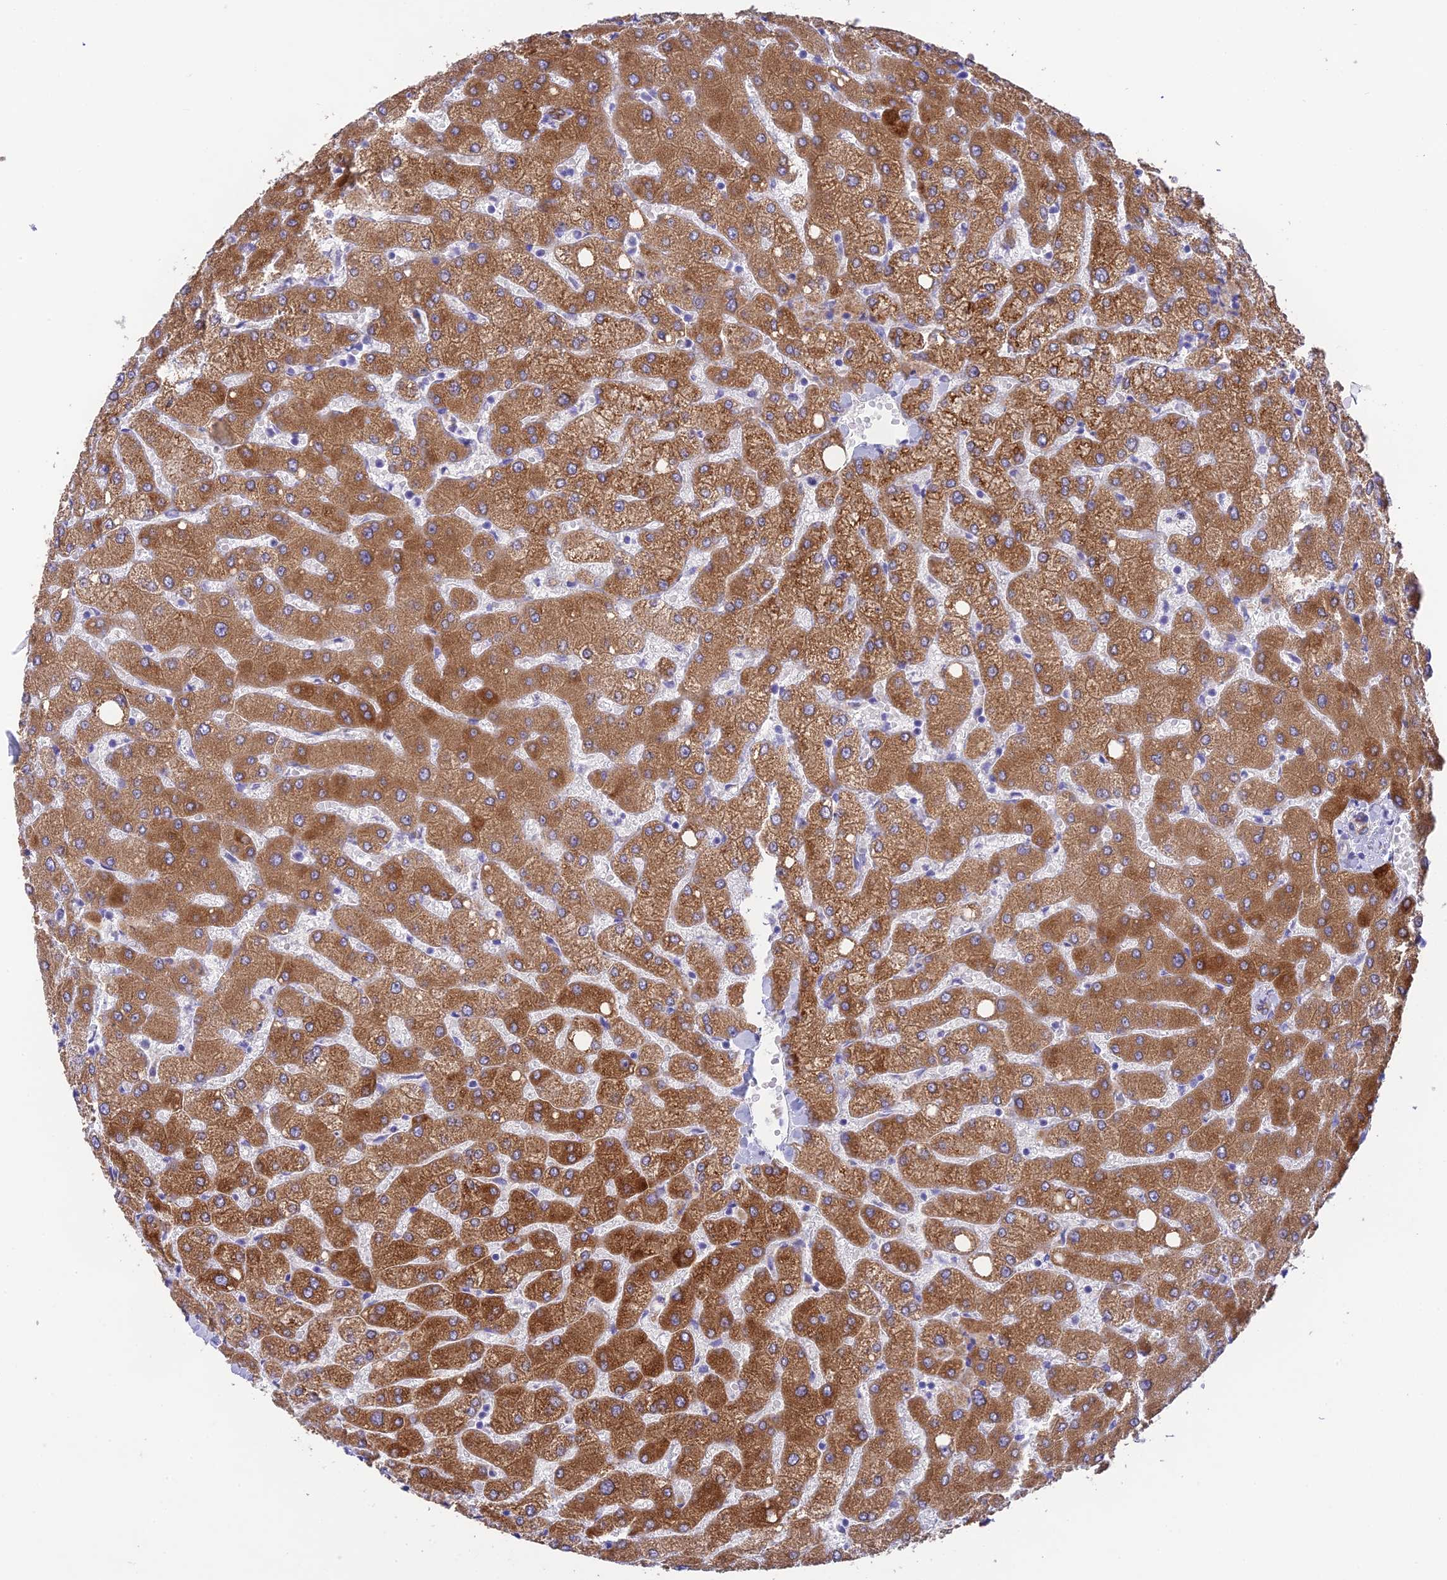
{"staining": {"intensity": "moderate", "quantity": ">75%", "location": "cytoplasmic/membranous"}, "tissue": "liver", "cell_type": "Cholangiocytes", "image_type": "normal", "snomed": [{"axis": "morphology", "description": "Normal tissue, NOS"}, {"axis": "topography", "description": "Liver"}], "caption": "Protein analysis of benign liver reveals moderate cytoplasmic/membranous staining in approximately >75% of cholangiocytes. The staining was performed using DAB (3,3'-diaminobenzidine) to visualize the protein expression in brown, while the nuclei were stained in blue with hematoxylin (Magnification: 20x).", "gene": "HSD17B2", "patient": {"sex": "female", "age": 54}}